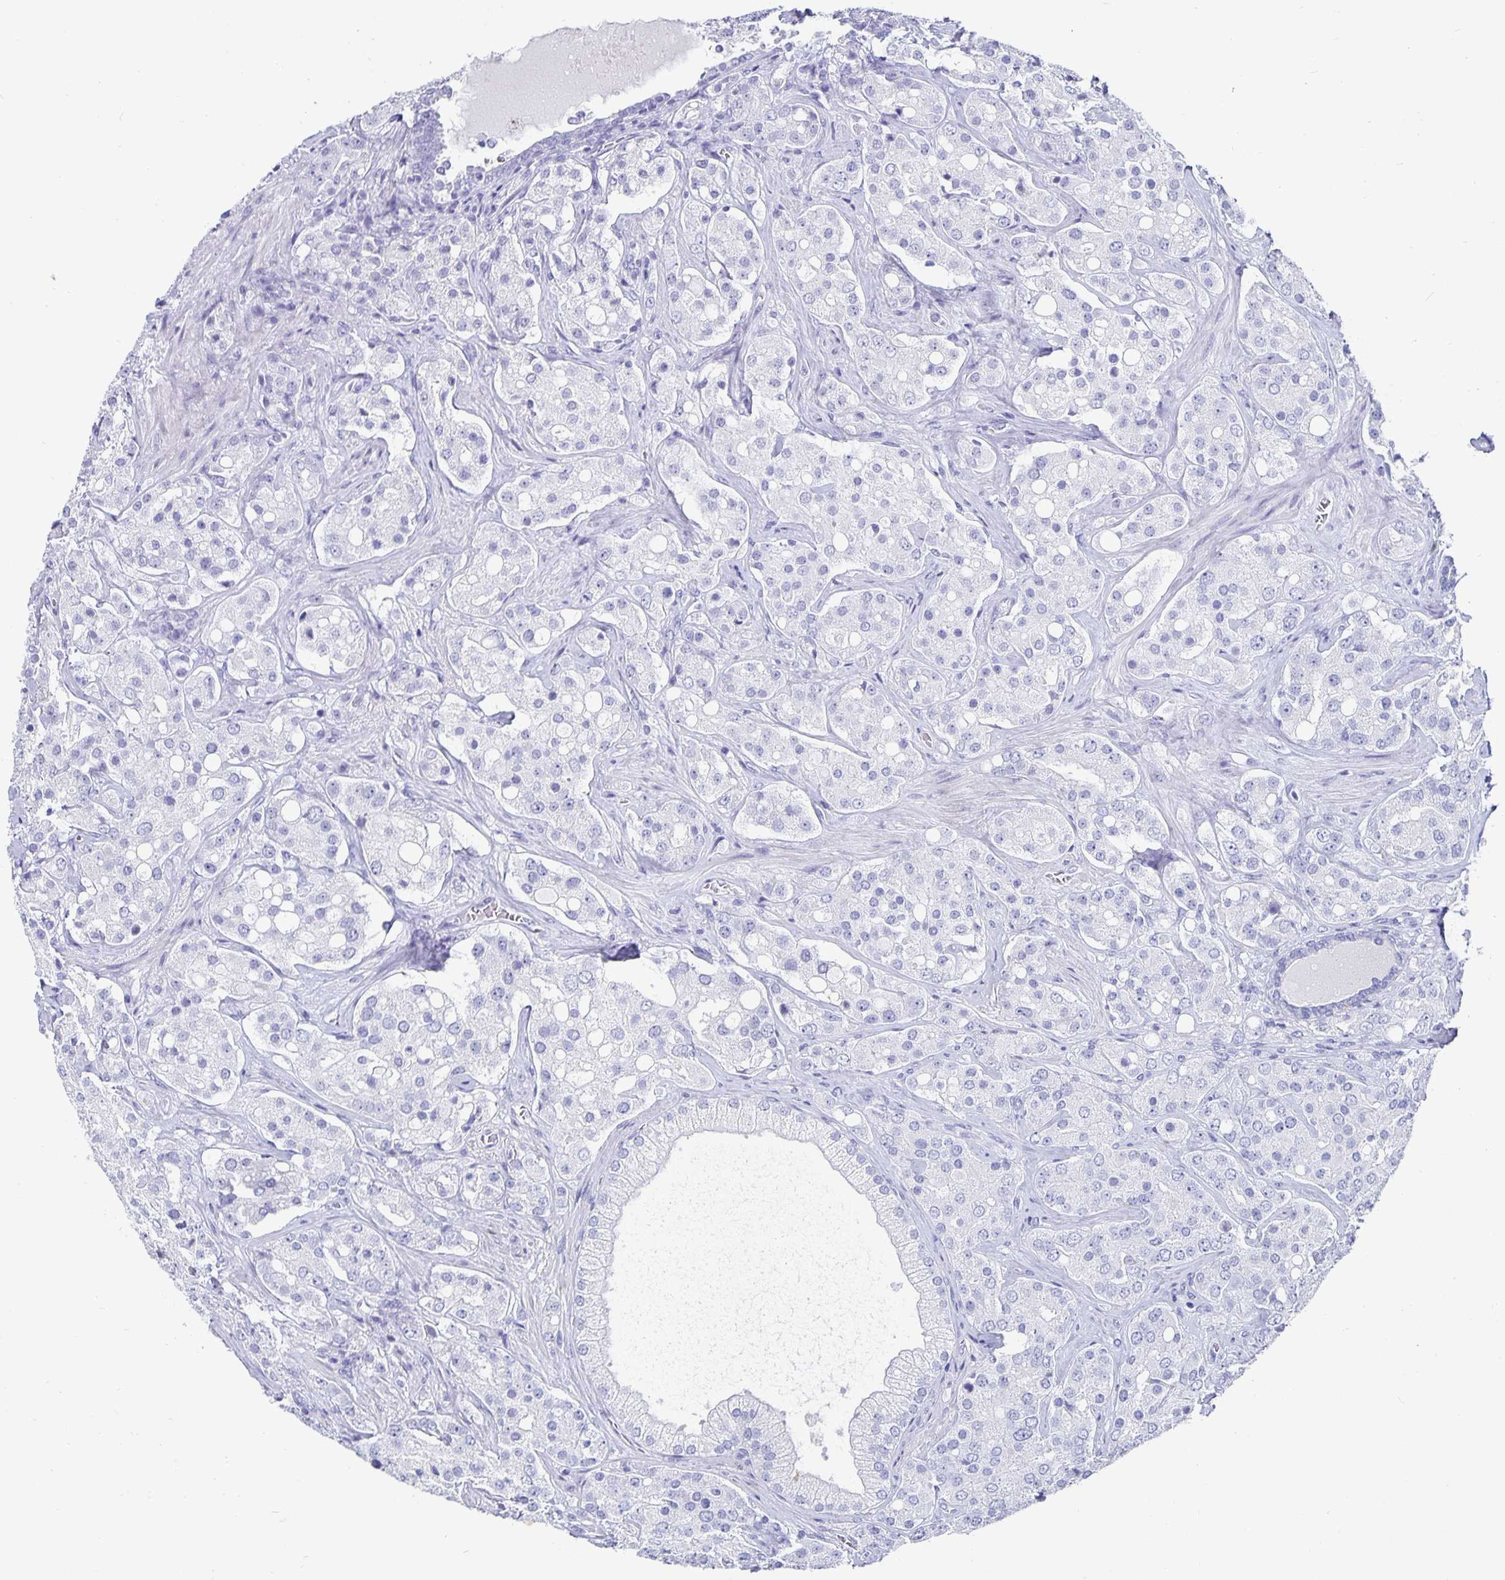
{"staining": {"intensity": "negative", "quantity": "none", "location": "none"}, "tissue": "prostate cancer", "cell_type": "Tumor cells", "image_type": "cancer", "snomed": [{"axis": "morphology", "description": "Adenocarcinoma, High grade"}, {"axis": "topography", "description": "Prostate"}], "caption": "This micrograph is of prostate cancer (high-grade adenocarcinoma) stained with immunohistochemistry (IHC) to label a protein in brown with the nuclei are counter-stained blue. There is no staining in tumor cells.", "gene": "CHGA", "patient": {"sex": "male", "age": 67}}